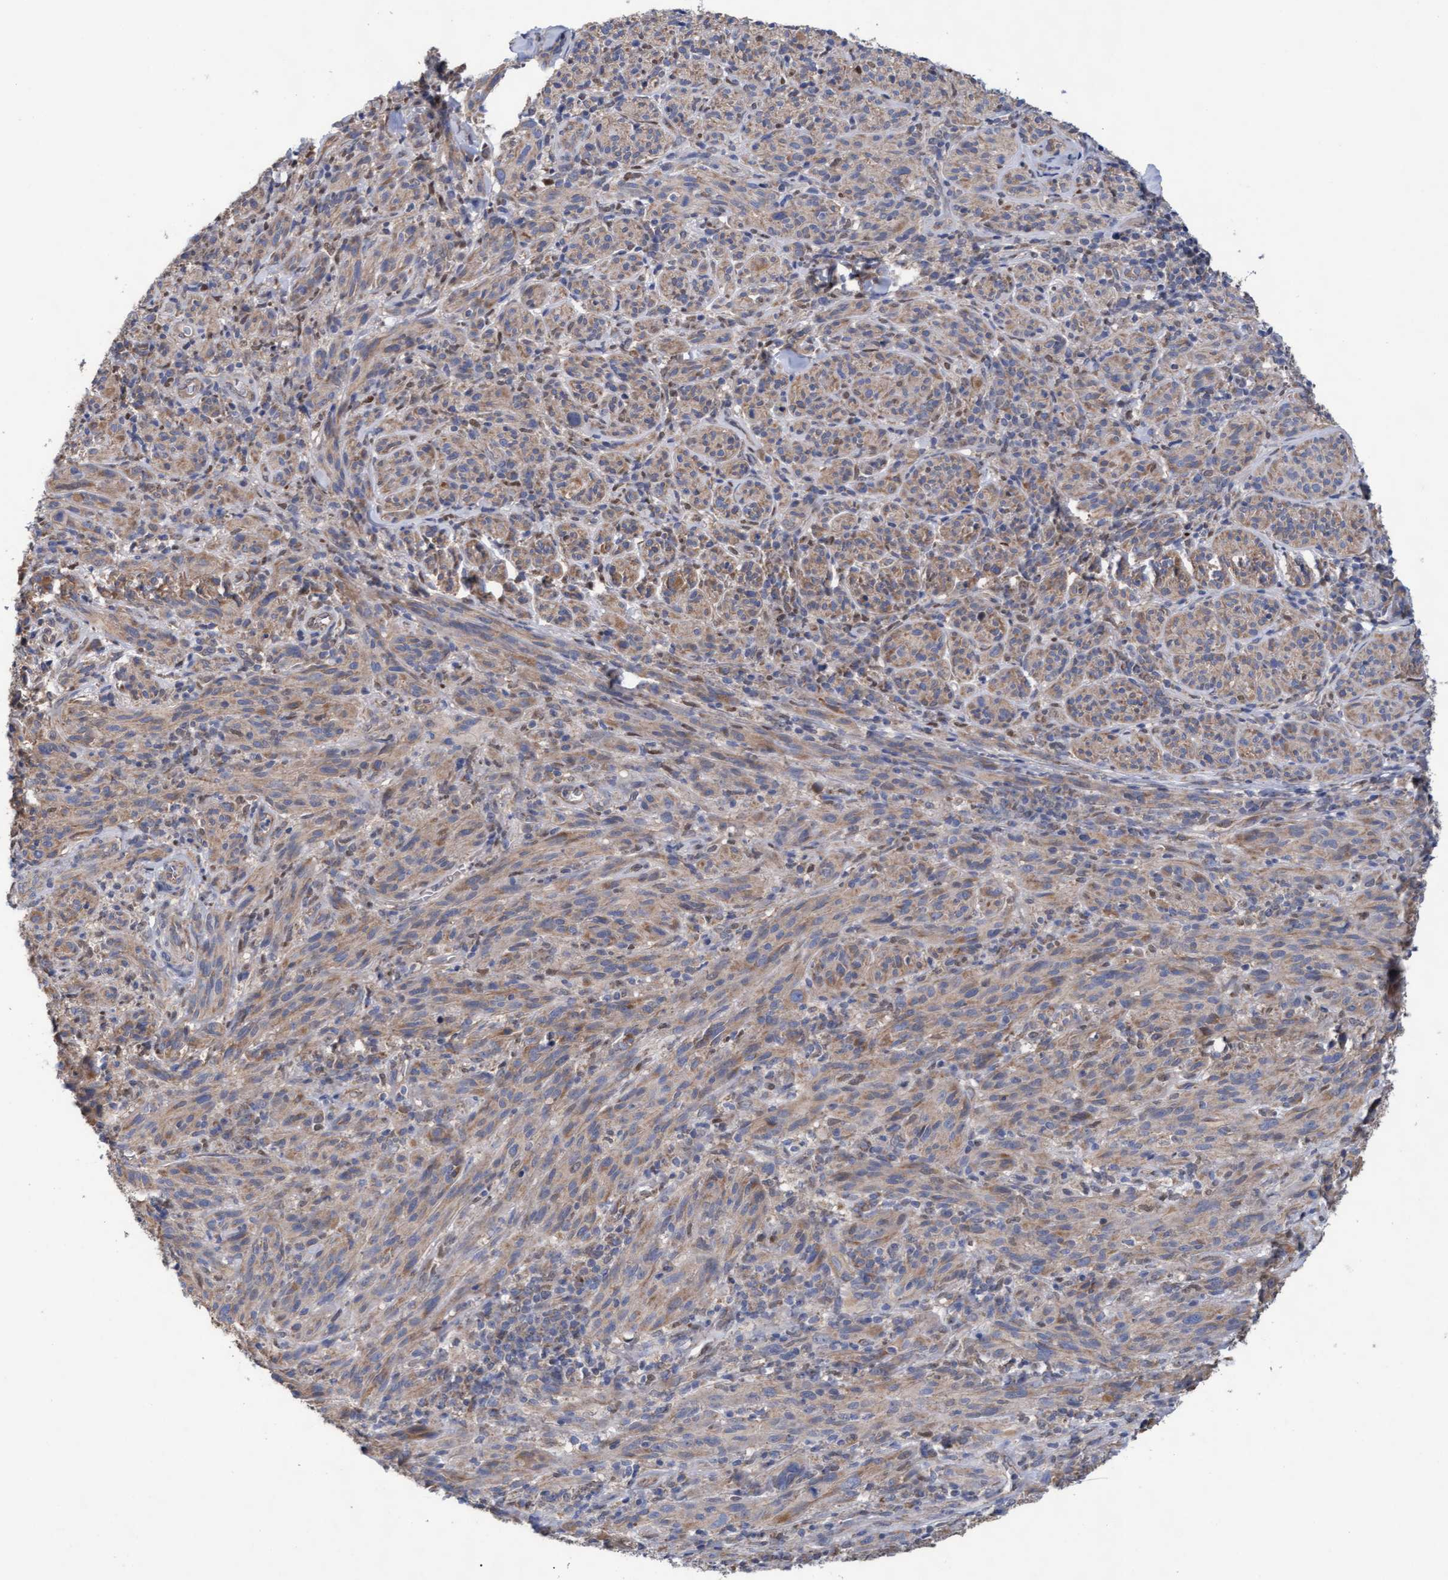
{"staining": {"intensity": "weak", "quantity": ">75%", "location": "cytoplasmic/membranous"}, "tissue": "melanoma", "cell_type": "Tumor cells", "image_type": "cancer", "snomed": [{"axis": "morphology", "description": "Malignant melanoma, NOS"}, {"axis": "topography", "description": "Skin of head"}], "caption": "The immunohistochemical stain shows weak cytoplasmic/membranous expression in tumor cells of melanoma tissue.", "gene": "MRPL38", "patient": {"sex": "male", "age": 96}}